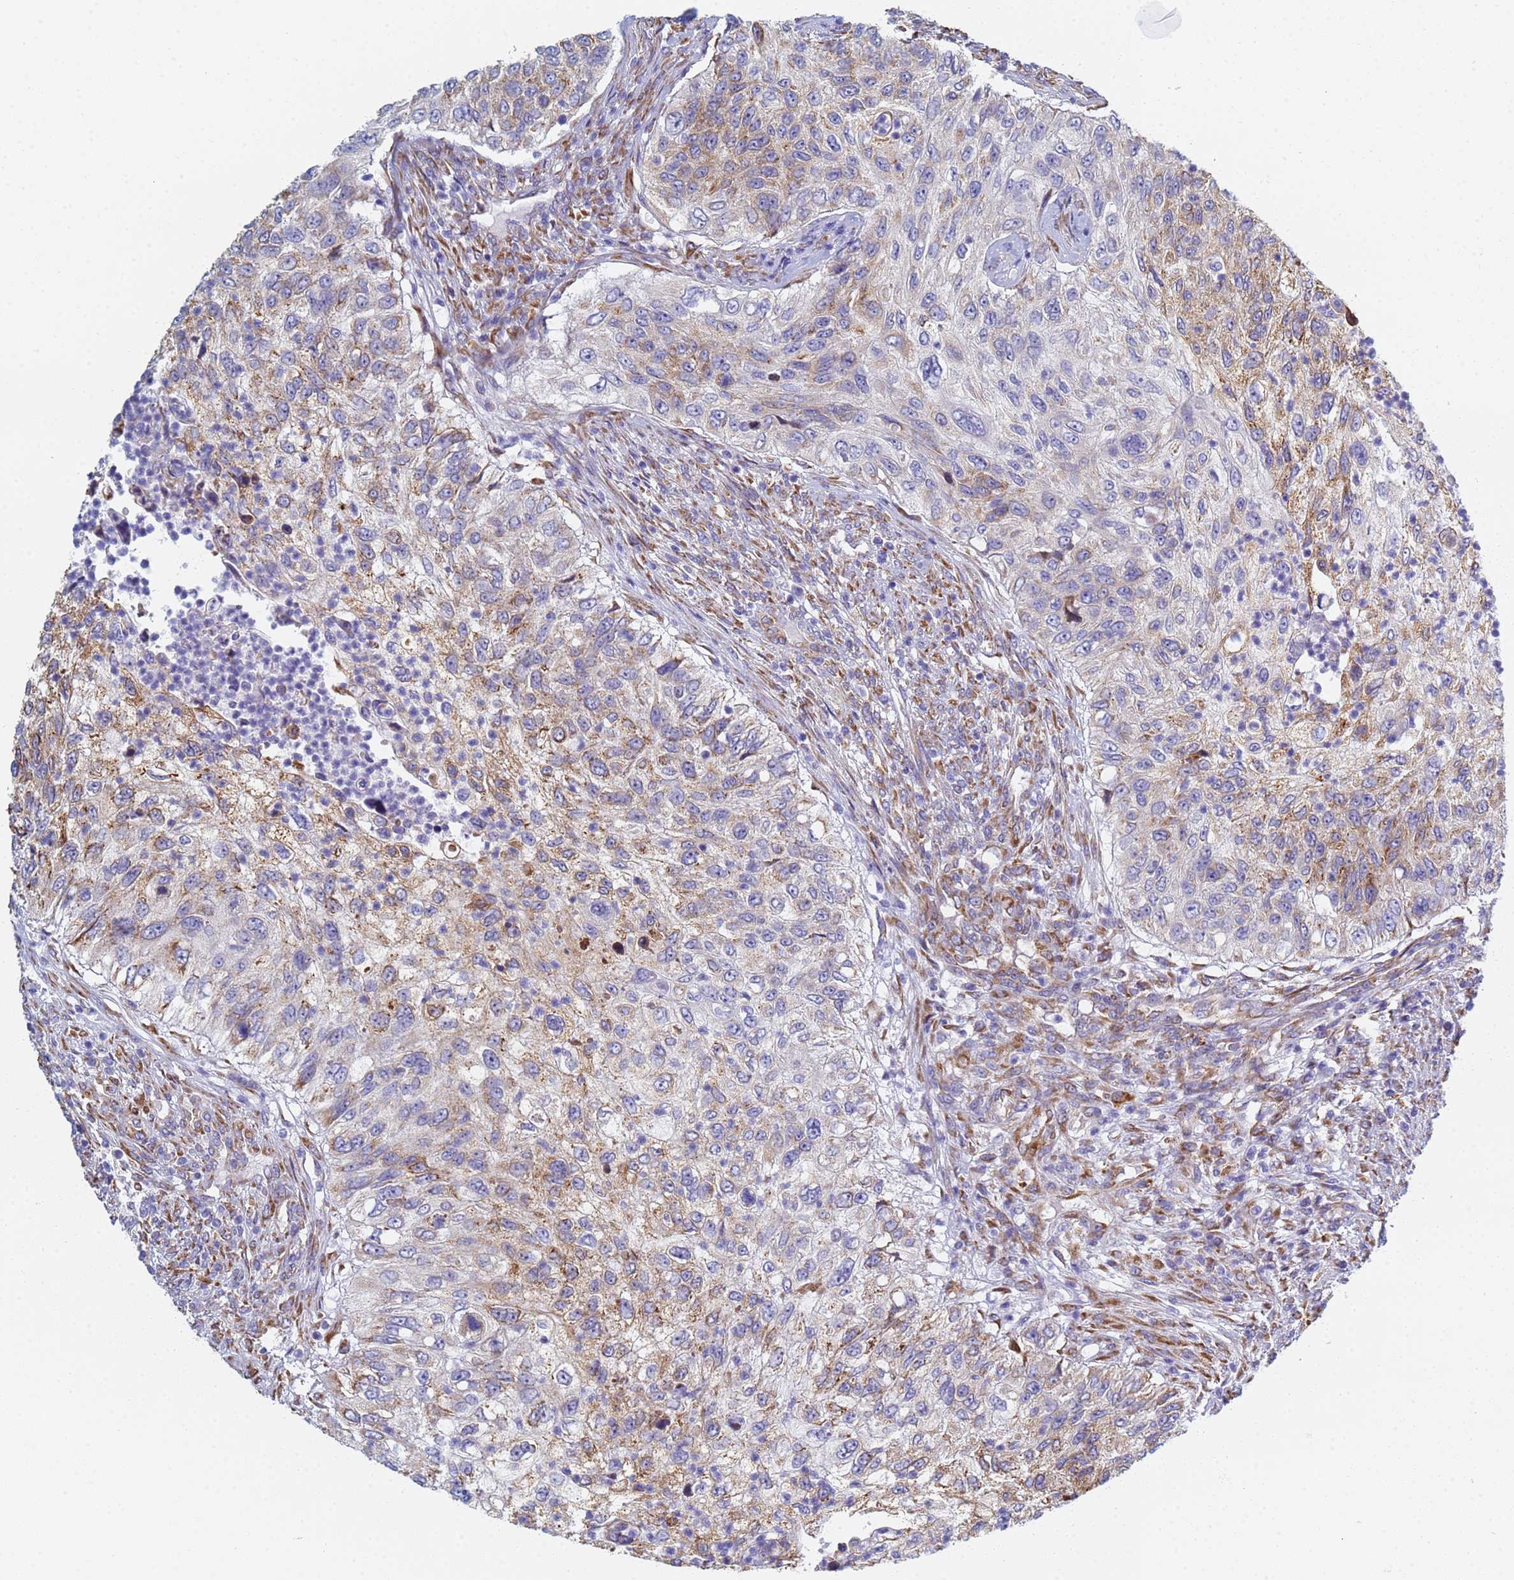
{"staining": {"intensity": "moderate", "quantity": "25%-75%", "location": "cytoplasmic/membranous"}, "tissue": "urothelial cancer", "cell_type": "Tumor cells", "image_type": "cancer", "snomed": [{"axis": "morphology", "description": "Urothelial carcinoma, High grade"}, {"axis": "topography", "description": "Urinary bladder"}], "caption": "Human urothelial cancer stained with a brown dye demonstrates moderate cytoplasmic/membranous positive positivity in approximately 25%-75% of tumor cells.", "gene": "GDAP2", "patient": {"sex": "female", "age": 60}}